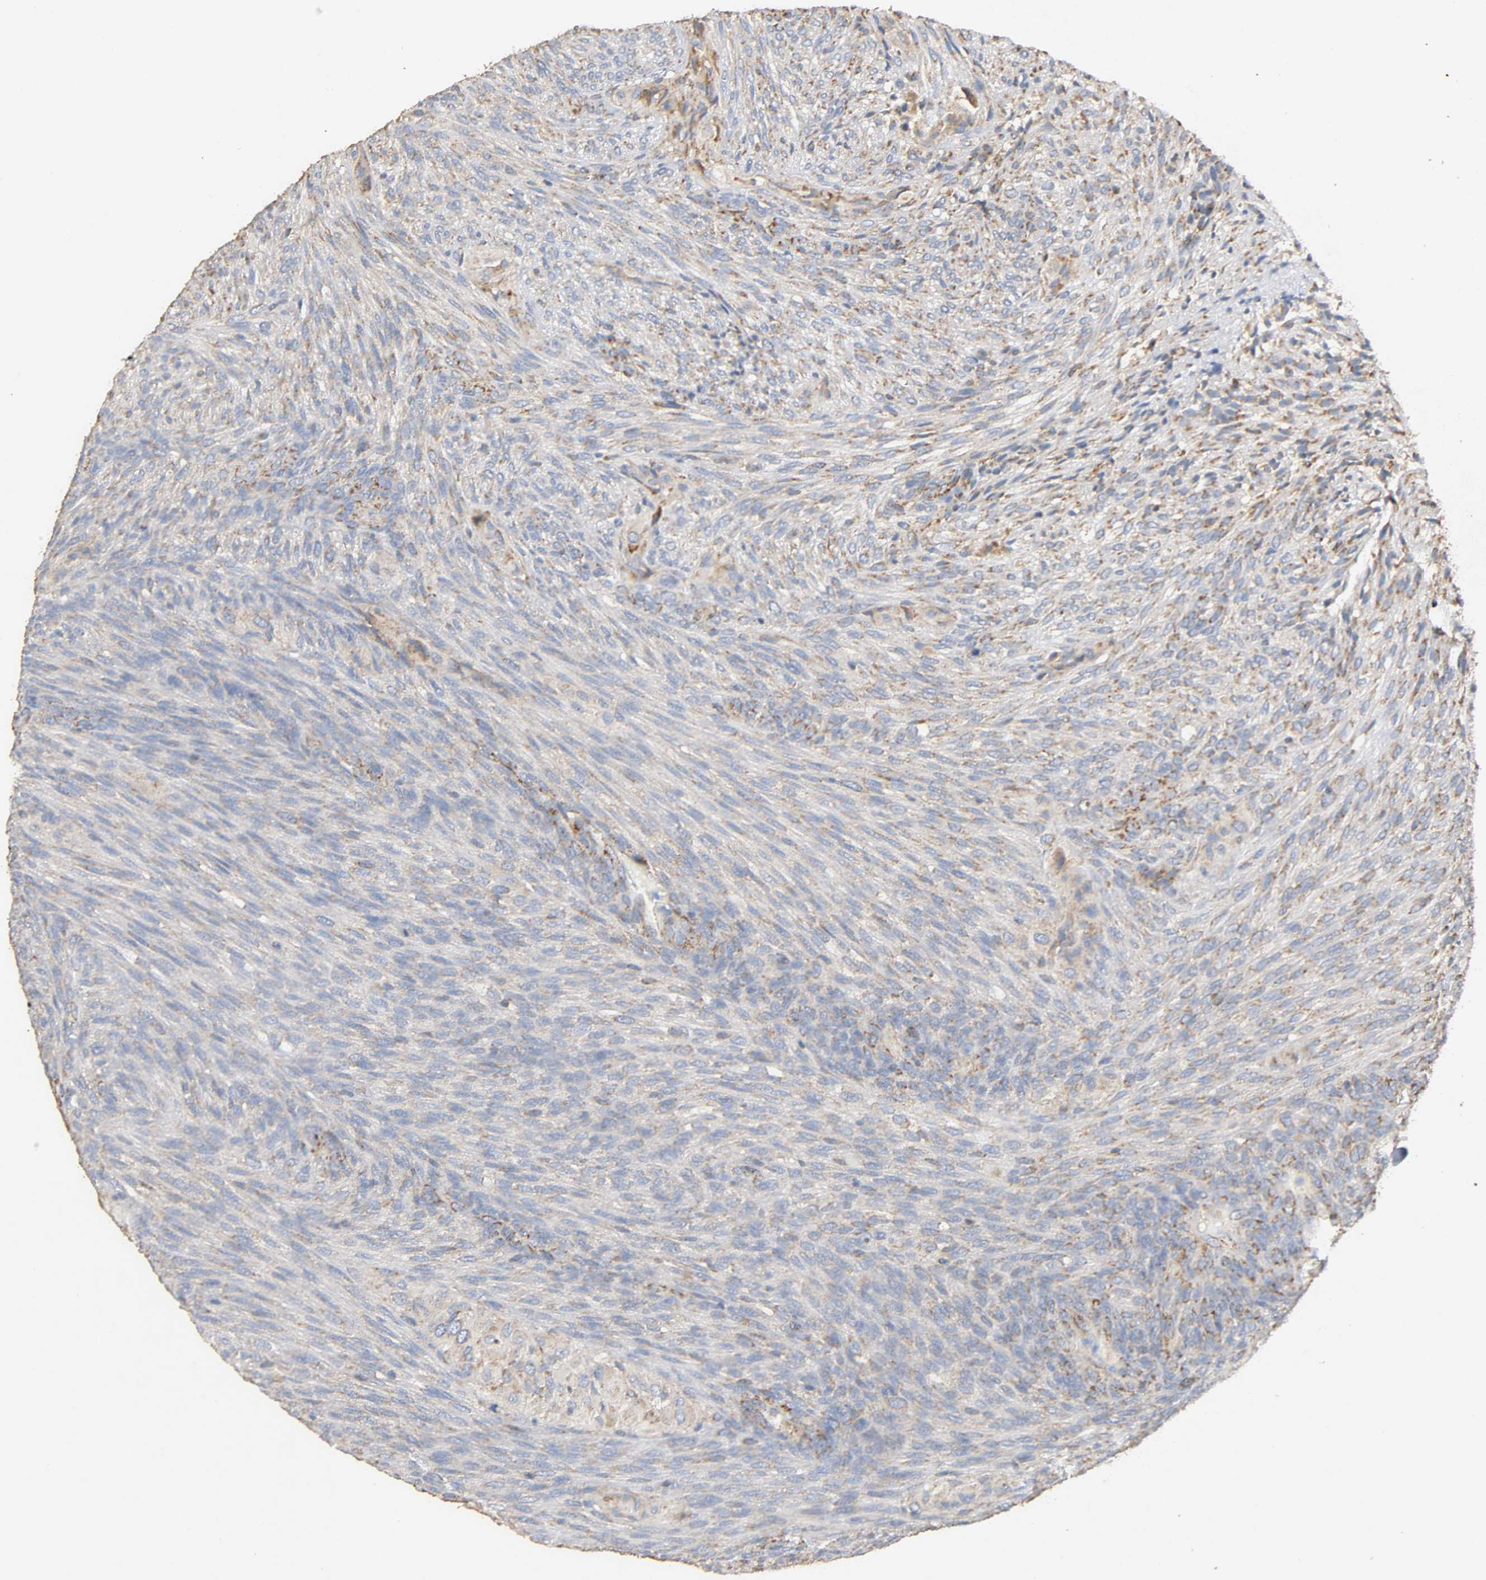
{"staining": {"intensity": "weak", "quantity": "<25%", "location": "cytoplasmic/membranous"}, "tissue": "glioma", "cell_type": "Tumor cells", "image_type": "cancer", "snomed": [{"axis": "morphology", "description": "Glioma, malignant, High grade"}, {"axis": "topography", "description": "Cerebral cortex"}], "caption": "A histopathology image of human malignant glioma (high-grade) is negative for staining in tumor cells.", "gene": "NDUFS3", "patient": {"sex": "female", "age": 55}}